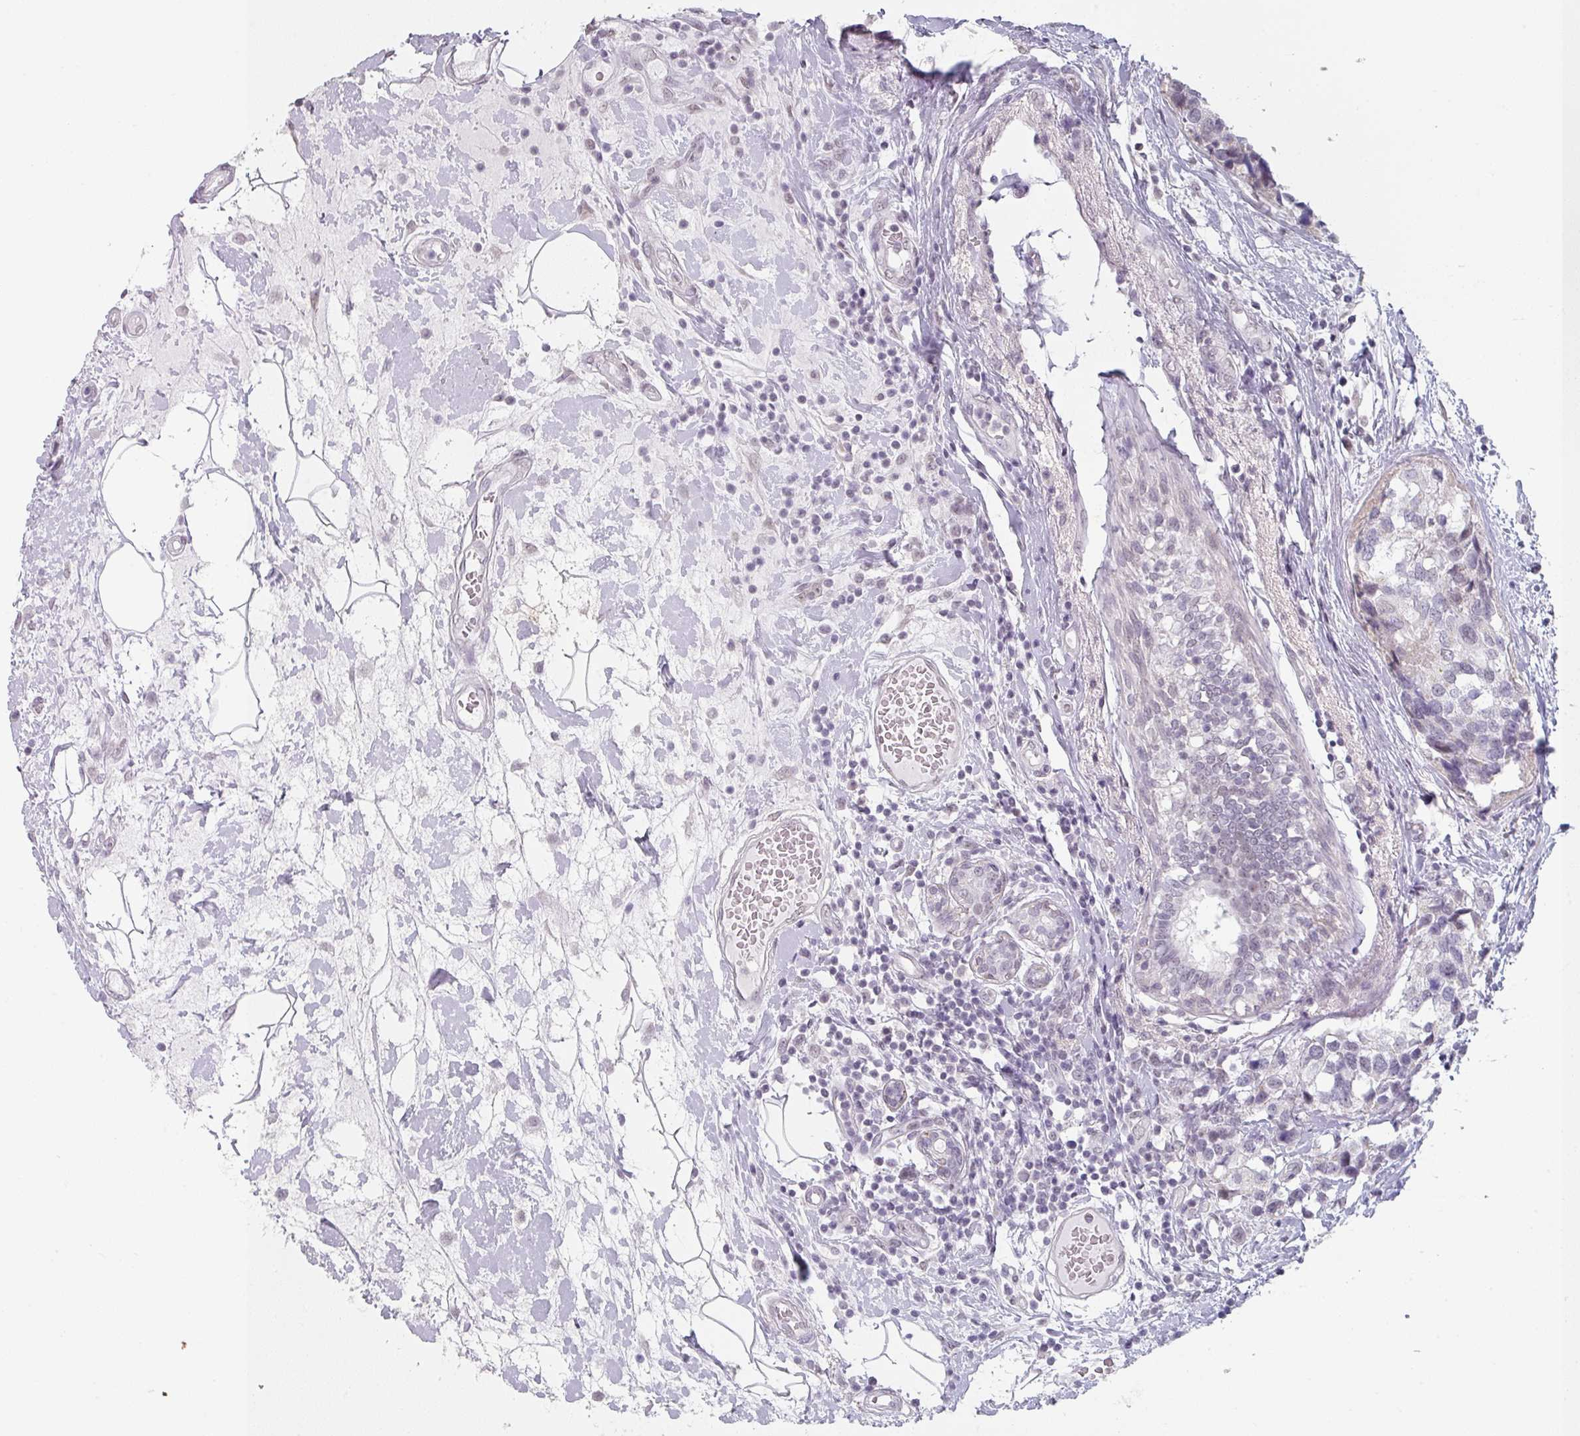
{"staining": {"intensity": "negative", "quantity": "none", "location": "none"}, "tissue": "breast cancer", "cell_type": "Tumor cells", "image_type": "cancer", "snomed": [{"axis": "morphology", "description": "Lobular carcinoma"}, {"axis": "topography", "description": "Breast"}], "caption": "Tumor cells show no significant positivity in breast cancer (lobular carcinoma).", "gene": "SPRR1A", "patient": {"sex": "female", "age": 59}}